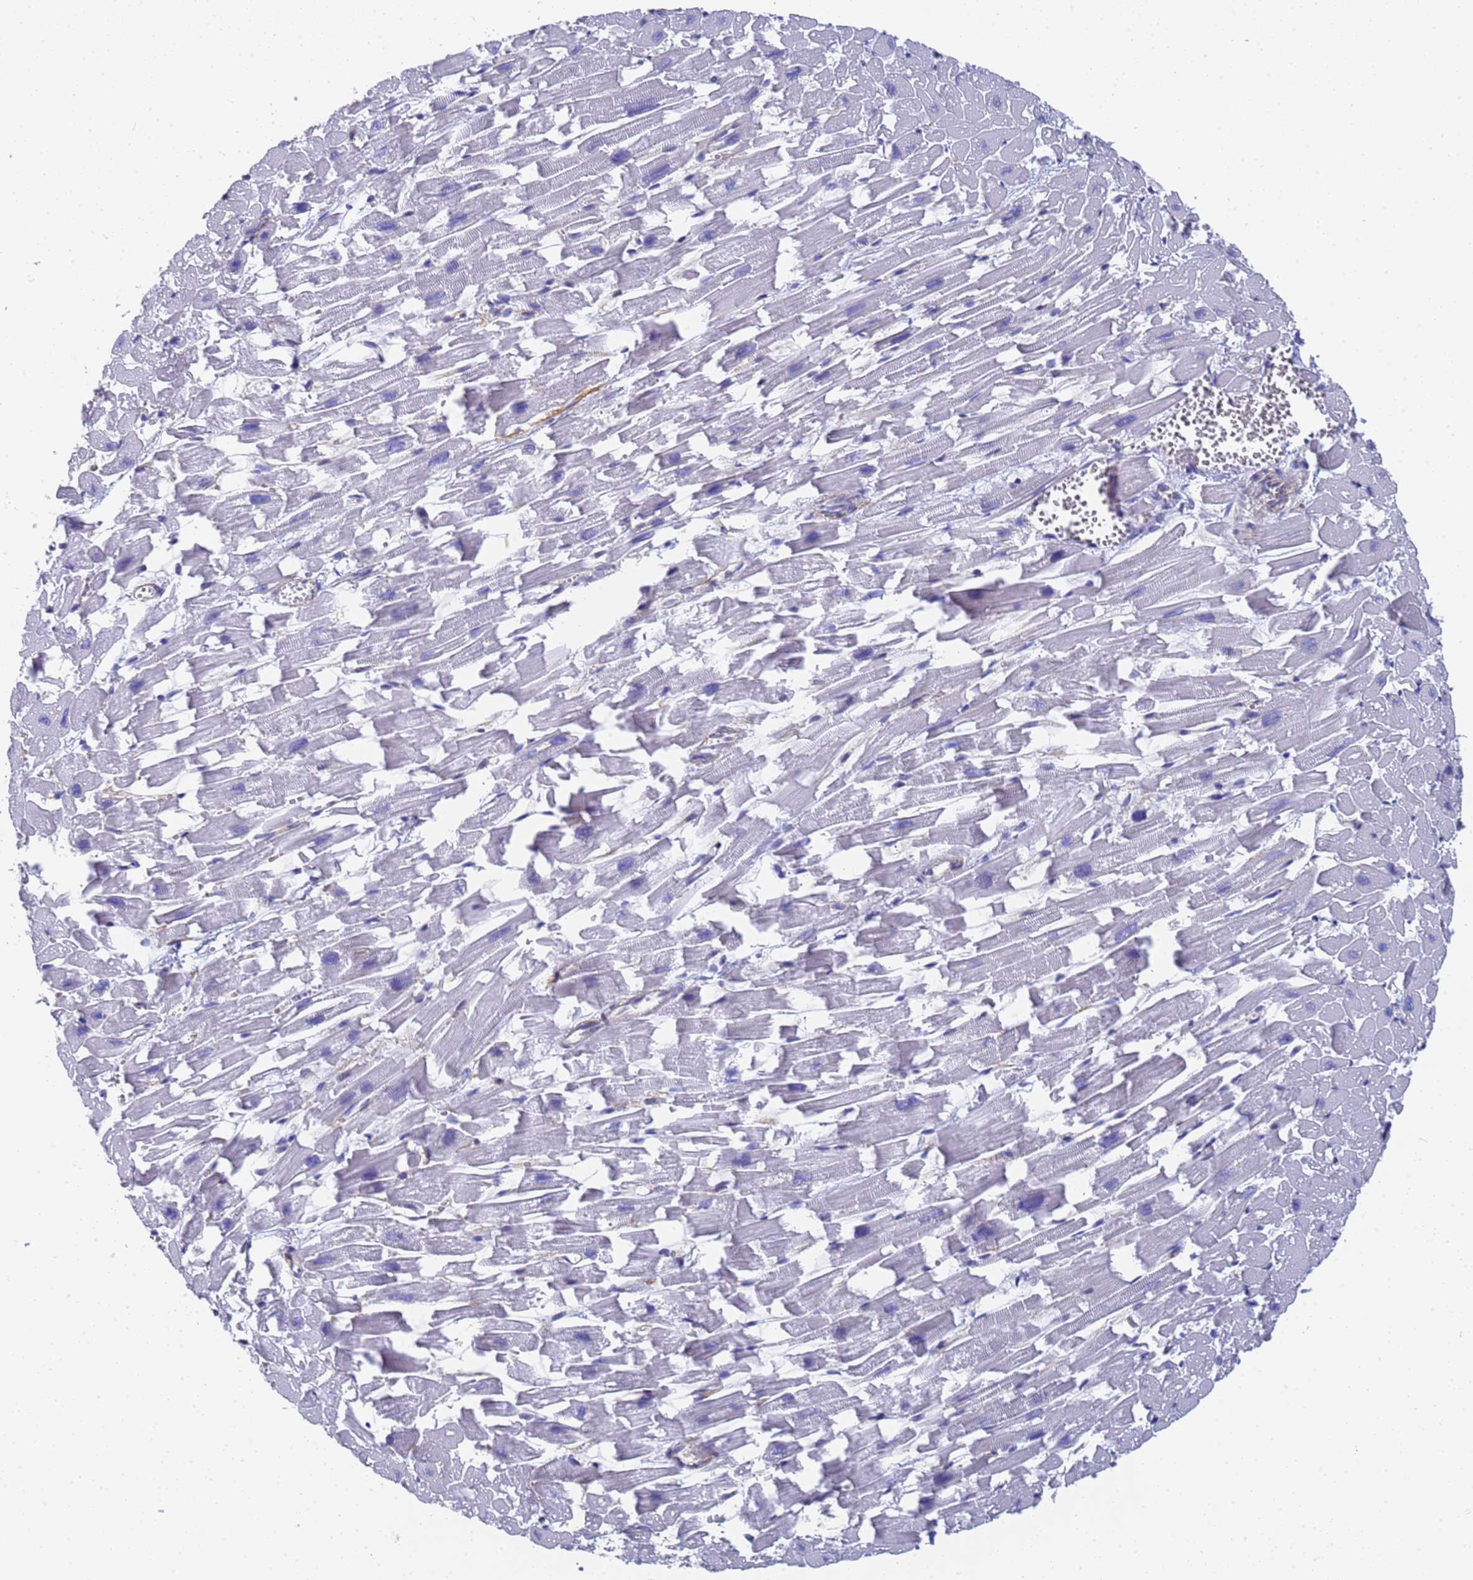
{"staining": {"intensity": "negative", "quantity": "none", "location": "none"}, "tissue": "heart muscle", "cell_type": "Cardiomyocytes", "image_type": "normal", "snomed": [{"axis": "morphology", "description": "Normal tissue, NOS"}, {"axis": "topography", "description": "Heart"}], "caption": "IHC image of normal human heart muscle stained for a protein (brown), which exhibits no positivity in cardiomyocytes. The staining is performed using DAB (3,3'-diaminobenzidine) brown chromogen with nuclei counter-stained in using hematoxylin.", "gene": "ENSG00000198211", "patient": {"sex": "female", "age": 64}}